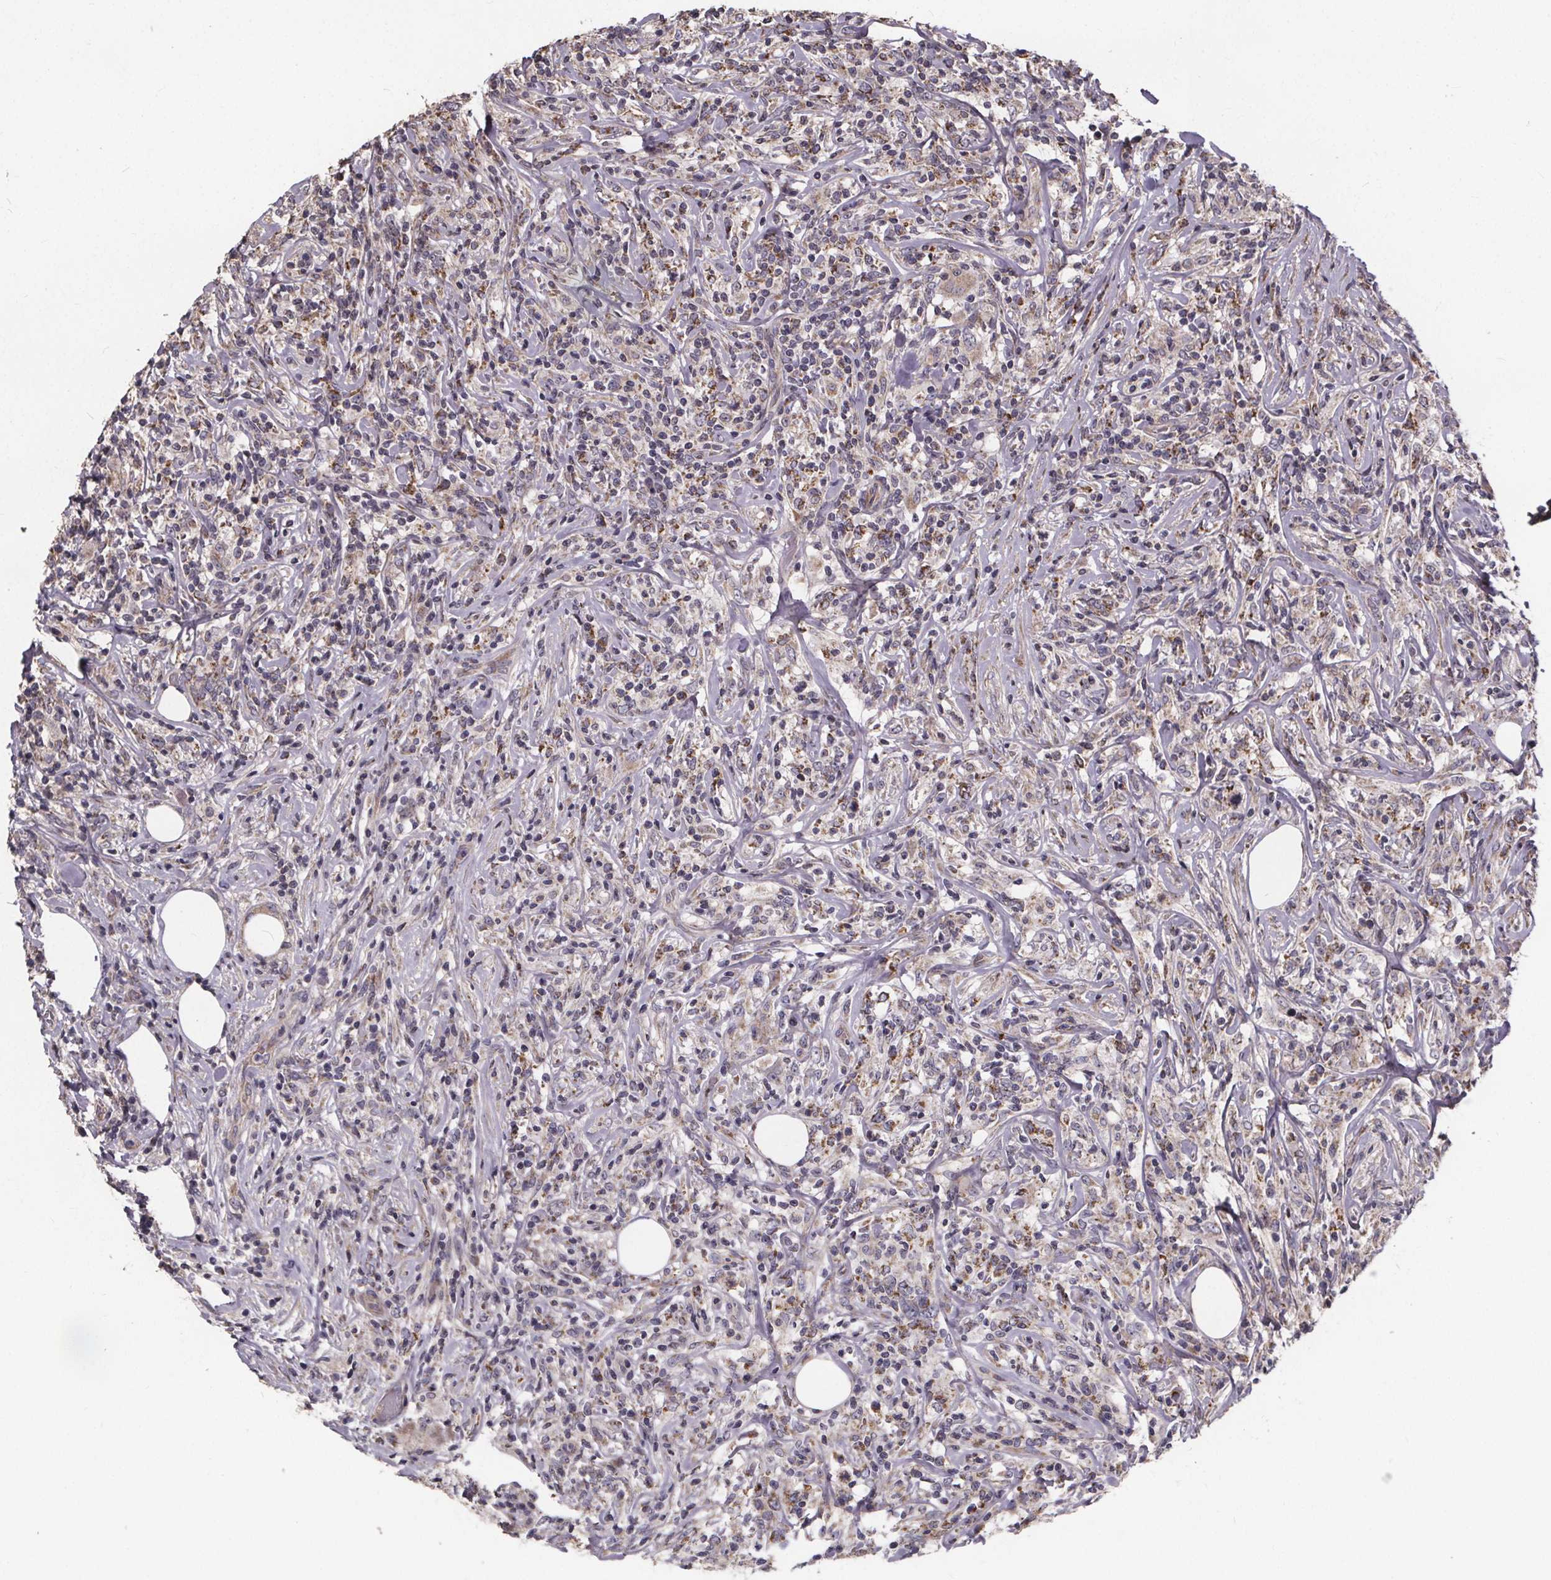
{"staining": {"intensity": "negative", "quantity": "none", "location": "none"}, "tissue": "lymphoma", "cell_type": "Tumor cells", "image_type": "cancer", "snomed": [{"axis": "morphology", "description": "Malignant lymphoma, non-Hodgkin's type, High grade"}, {"axis": "topography", "description": "Lymph node"}], "caption": "IHC of human lymphoma shows no expression in tumor cells.", "gene": "YME1L1", "patient": {"sex": "female", "age": 84}}